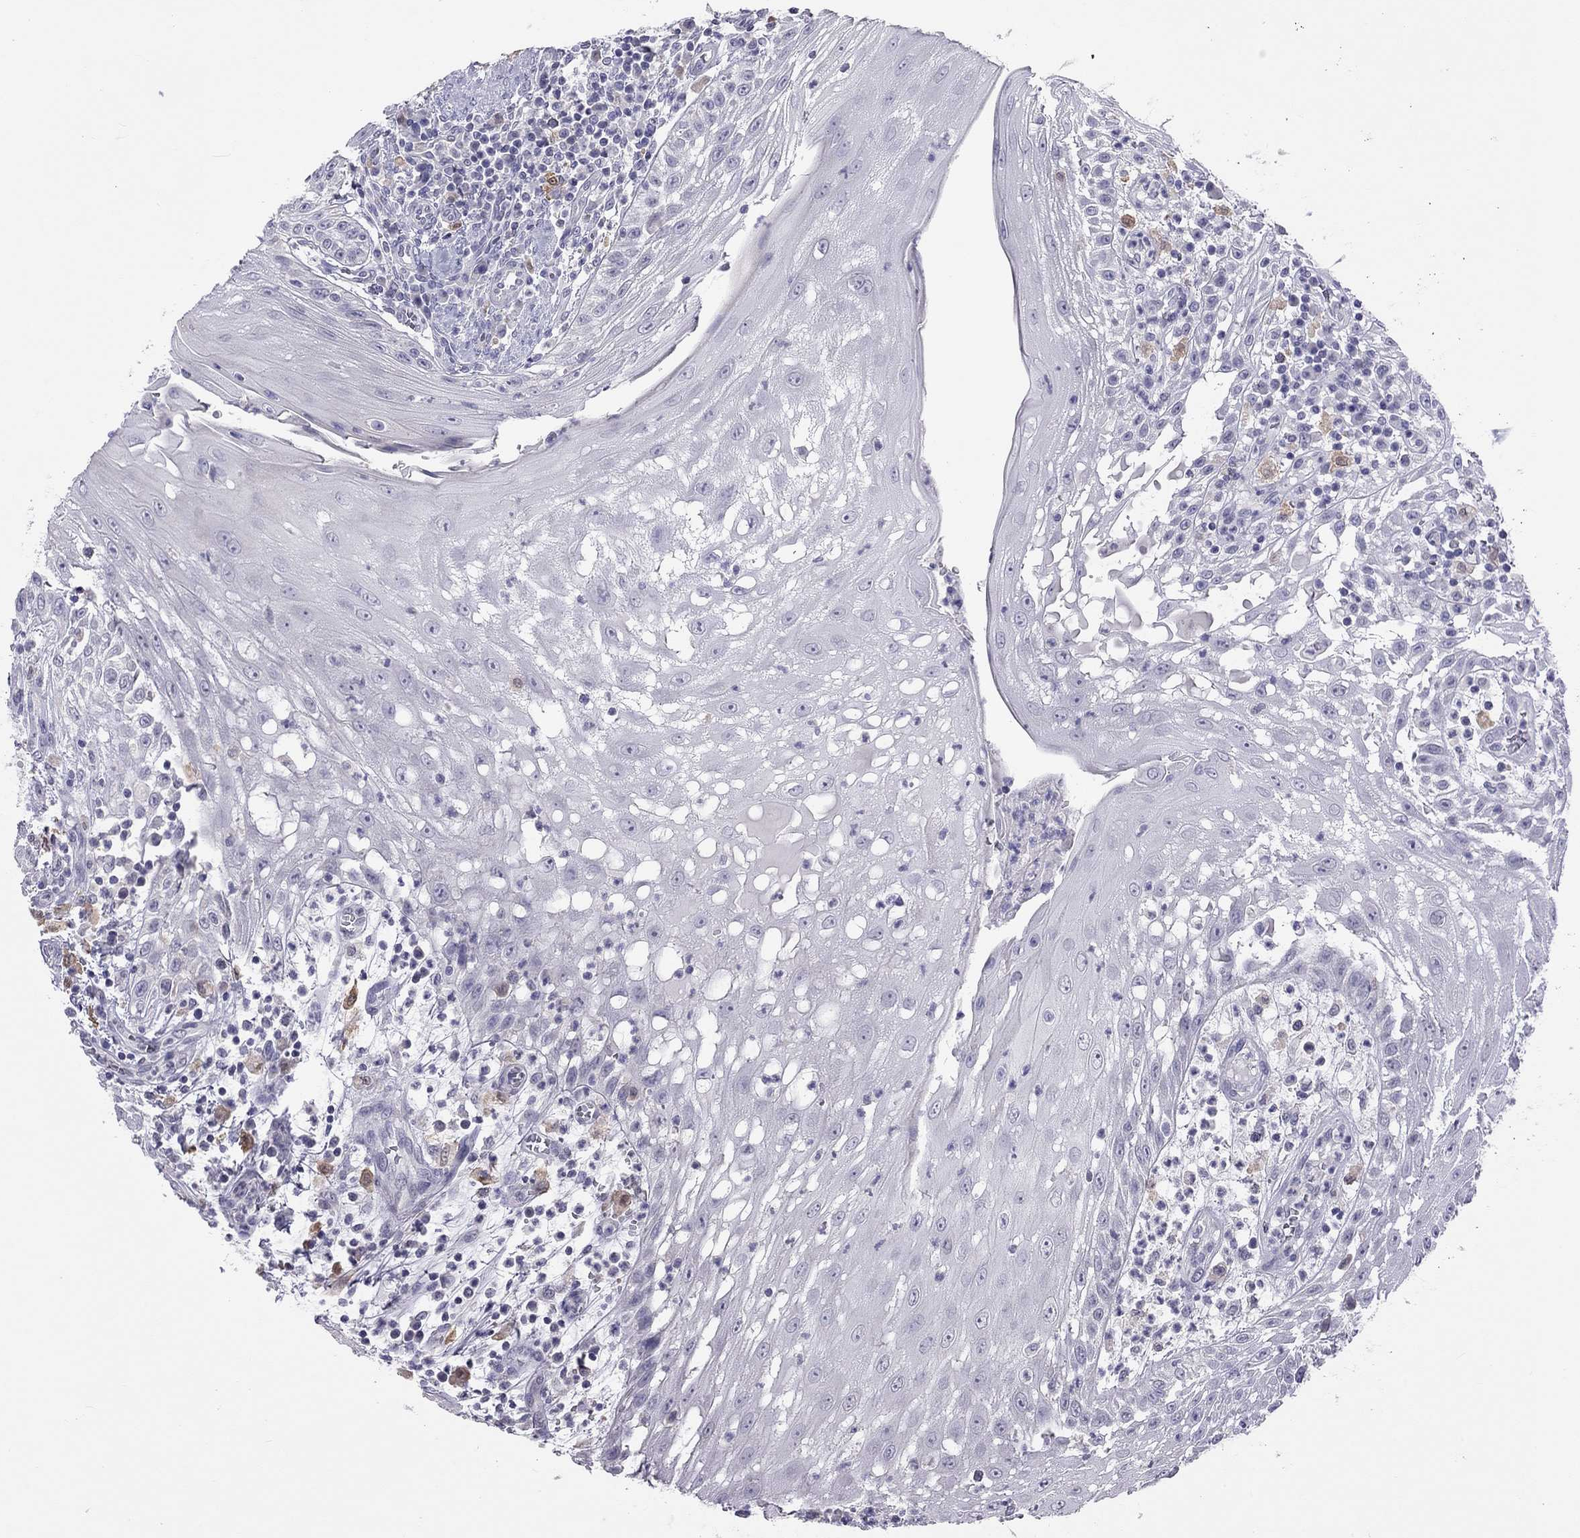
{"staining": {"intensity": "negative", "quantity": "none", "location": "none"}, "tissue": "head and neck cancer", "cell_type": "Tumor cells", "image_type": "cancer", "snomed": [{"axis": "morphology", "description": "Squamous cell carcinoma, NOS"}, {"axis": "topography", "description": "Oral tissue"}, {"axis": "topography", "description": "Head-Neck"}], "caption": "This is a image of immunohistochemistry staining of head and neck squamous cell carcinoma, which shows no positivity in tumor cells. Brightfield microscopy of IHC stained with DAB (3,3'-diaminobenzidine) (brown) and hematoxylin (blue), captured at high magnification.", "gene": "PPP1R3A", "patient": {"sex": "male", "age": 58}}